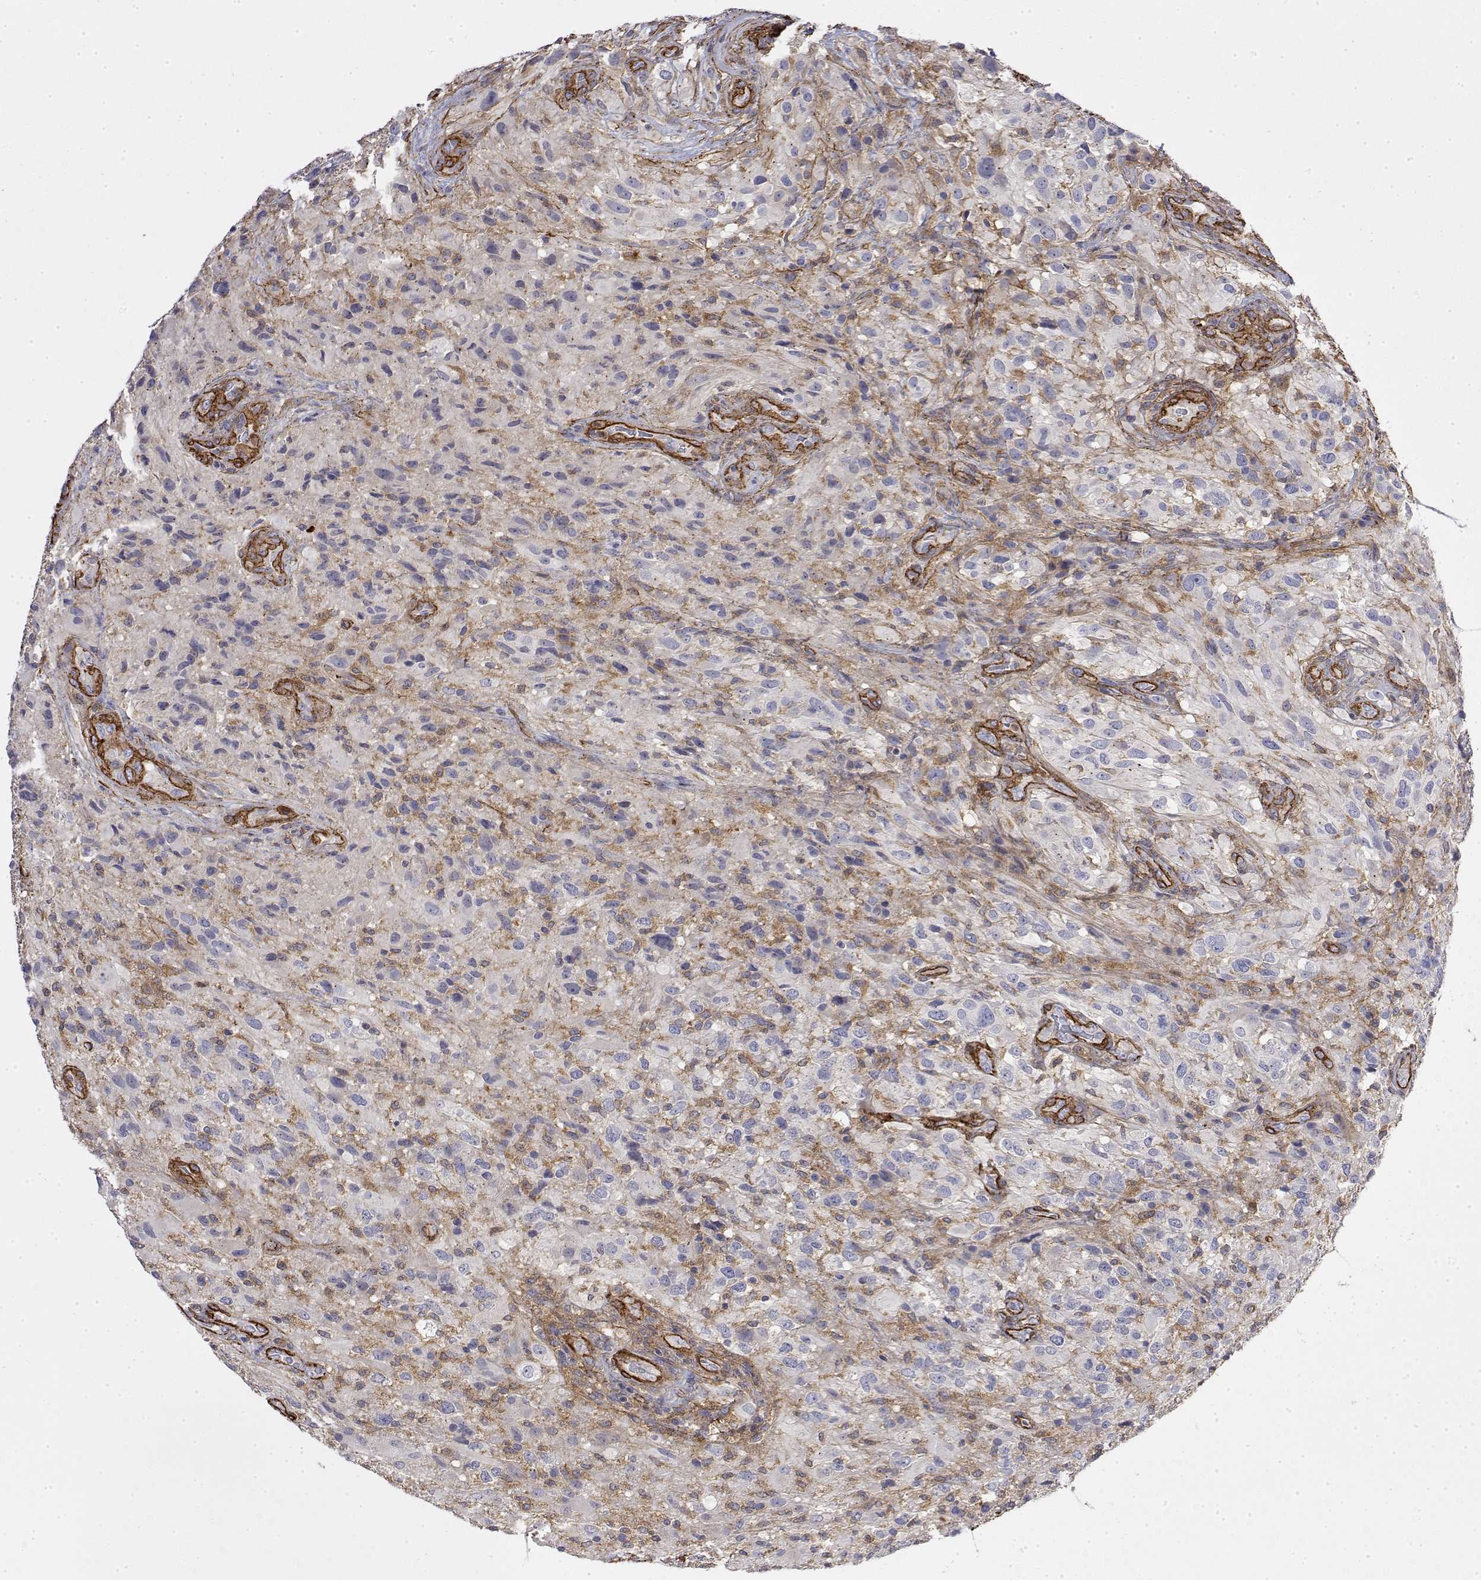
{"staining": {"intensity": "negative", "quantity": "none", "location": "none"}, "tissue": "glioma", "cell_type": "Tumor cells", "image_type": "cancer", "snomed": [{"axis": "morphology", "description": "Glioma, malignant, High grade"}, {"axis": "topography", "description": "Brain"}], "caption": "Tumor cells show no significant protein expression in malignant high-grade glioma.", "gene": "SOWAHD", "patient": {"sex": "male", "age": 53}}